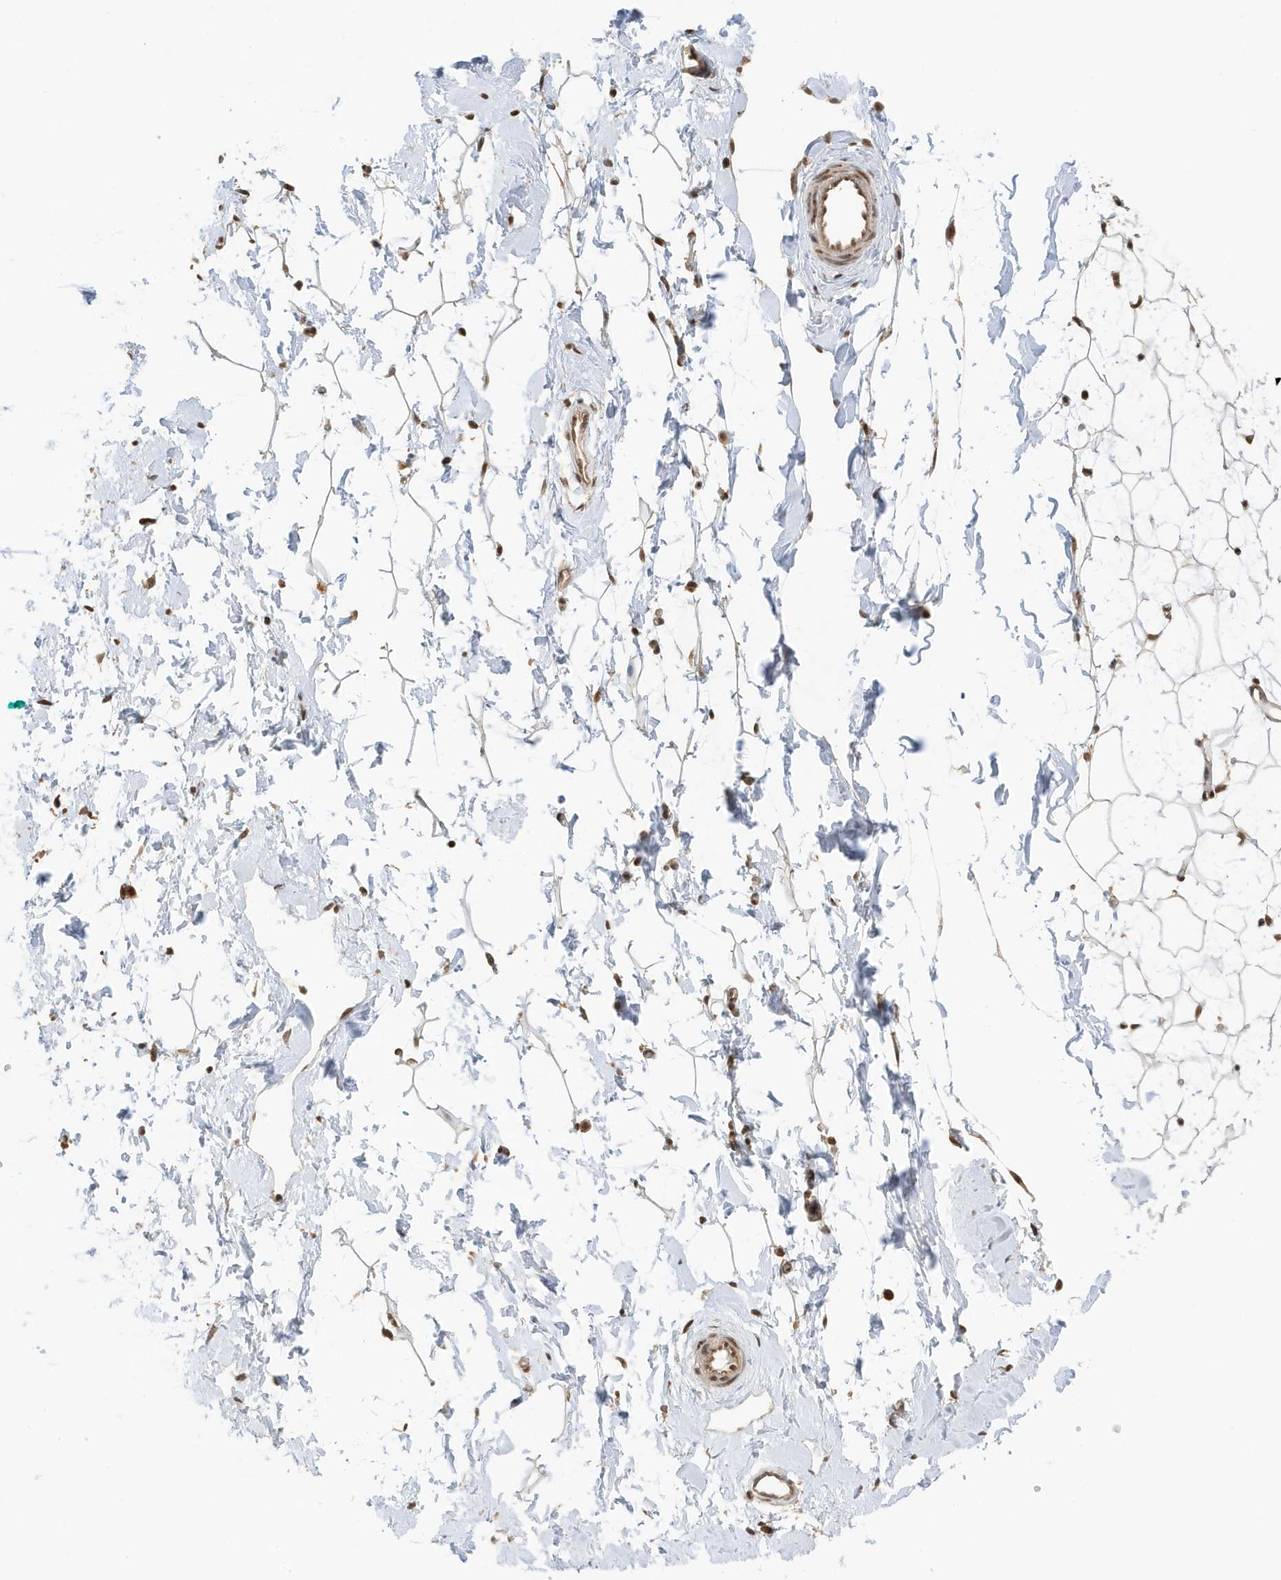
{"staining": {"intensity": "weak", "quantity": "25%-75%", "location": "cytoplasmic/membranous"}, "tissue": "adipose tissue", "cell_type": "Adipocytes", "image_type": "normal", "snomed": [{"axis": "morphology", "description": "Normal tissue, NOS"}, {"axis": "topography", "description": "Breast"}], "caption": "DAB (3,3'-diaminobenzidine) immunohistochemical staining of benign human adipose tissue displays weak cytoplasmic/membranous protein staining in about 25%-75% of adipocytes. (Stains: DAB in brown, nuclei in blue, Microscopy: brightfield microscopy at high magnification).", "gene": "ZBTB41", "patient": {"sex": "female", "age": 23}}